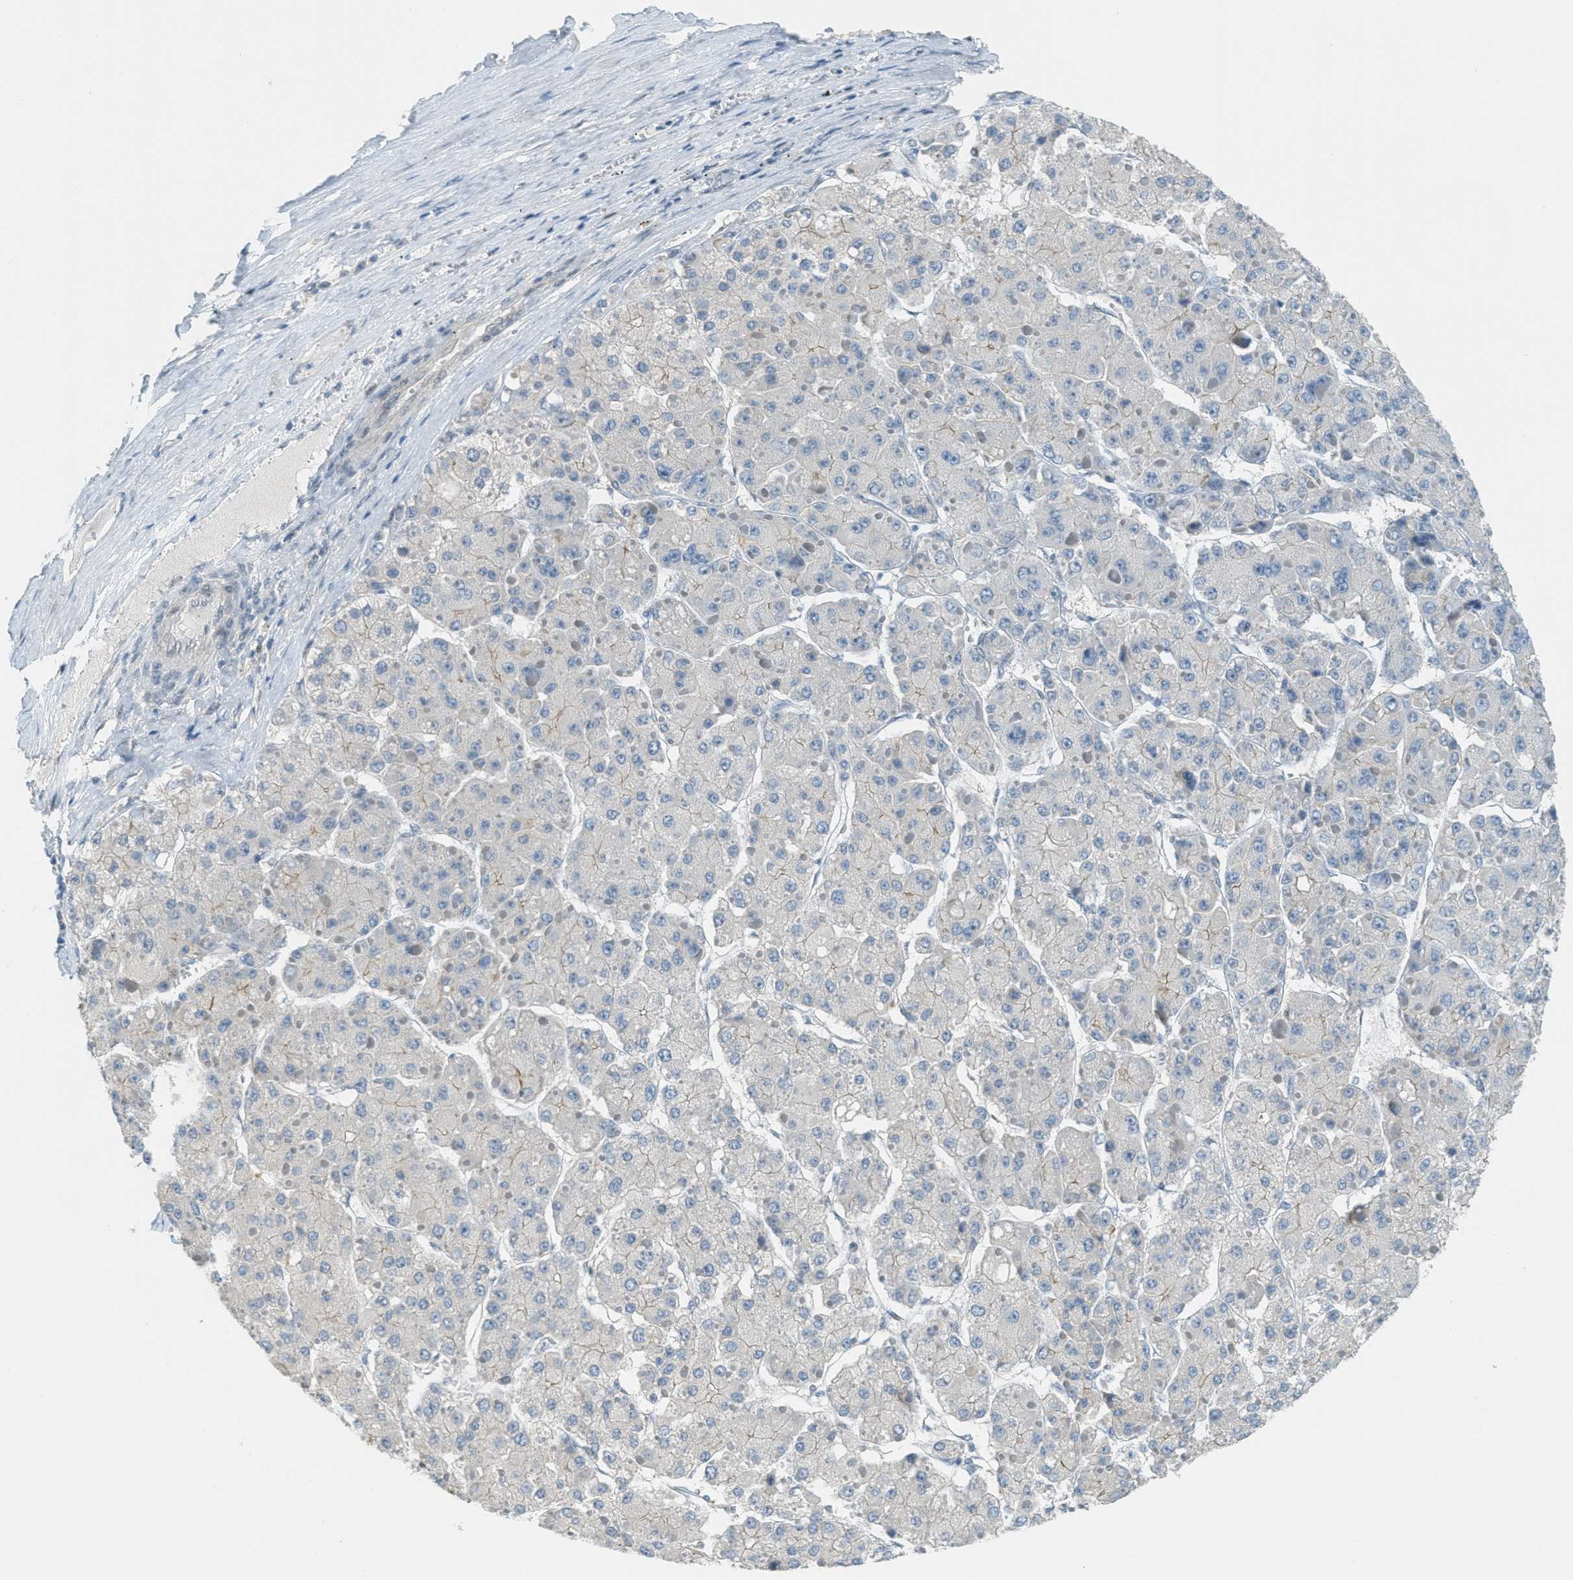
{"staining": {"intensity": "negative", "quantity": "none", "location": "none"}, "tissue": "liver cancer", "cell_type": "Tumor cells", "image_type": "cancer", "snomed": [{"axis": "morphology", "description": "Carcinoma, Hepatocellular, NOS"}, {"axis": "topography", "description": "Liver"}], "caption": "This is an immunohistochemistry (IHC) photomicrograph of liver cancer (hepatocellular carcinoma). There is no expression in tumor cells.", "gene": "TCF3", "patient": {"sex": "female", "age": 73}}